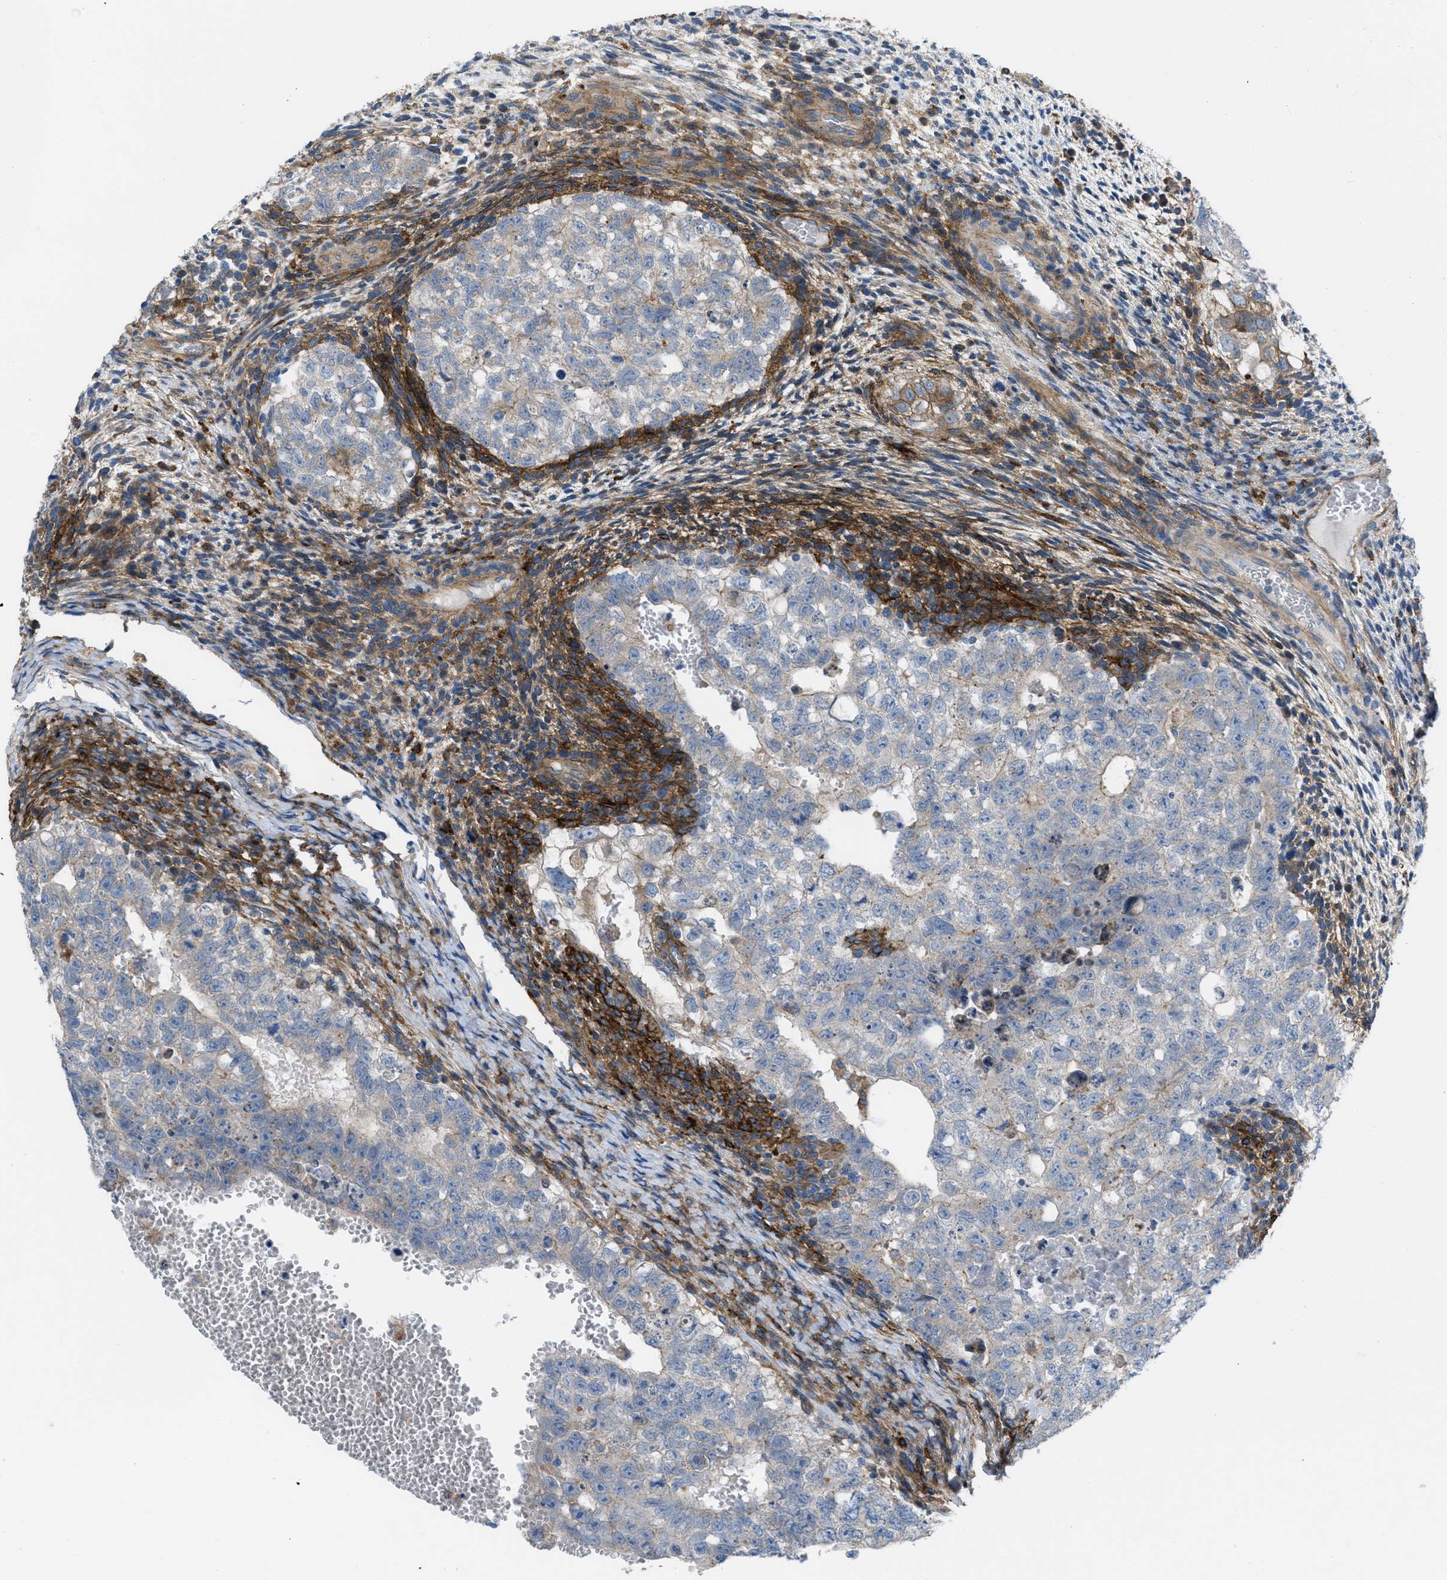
{"staining": {"intensity": "negative", "quantity": "none", "location": "none"}, "tissue": "testis cancer", "cell_type": "Tumor cells", "image_type": "cancer", "snomed": [{"axis": "morphology", "description": "Seminoma, NOS"}, {"axis": "morphology", "description": "Carcinoma, Embryonal, NOS"}, {"axis": "topography", "description": "Testis"}], "caption": "Tumor cells are negative for protein expression in human testis cancer (embryonal carcinoma).", "gene": "EGFR", "patient": {"sex": "male", "age": 38}}